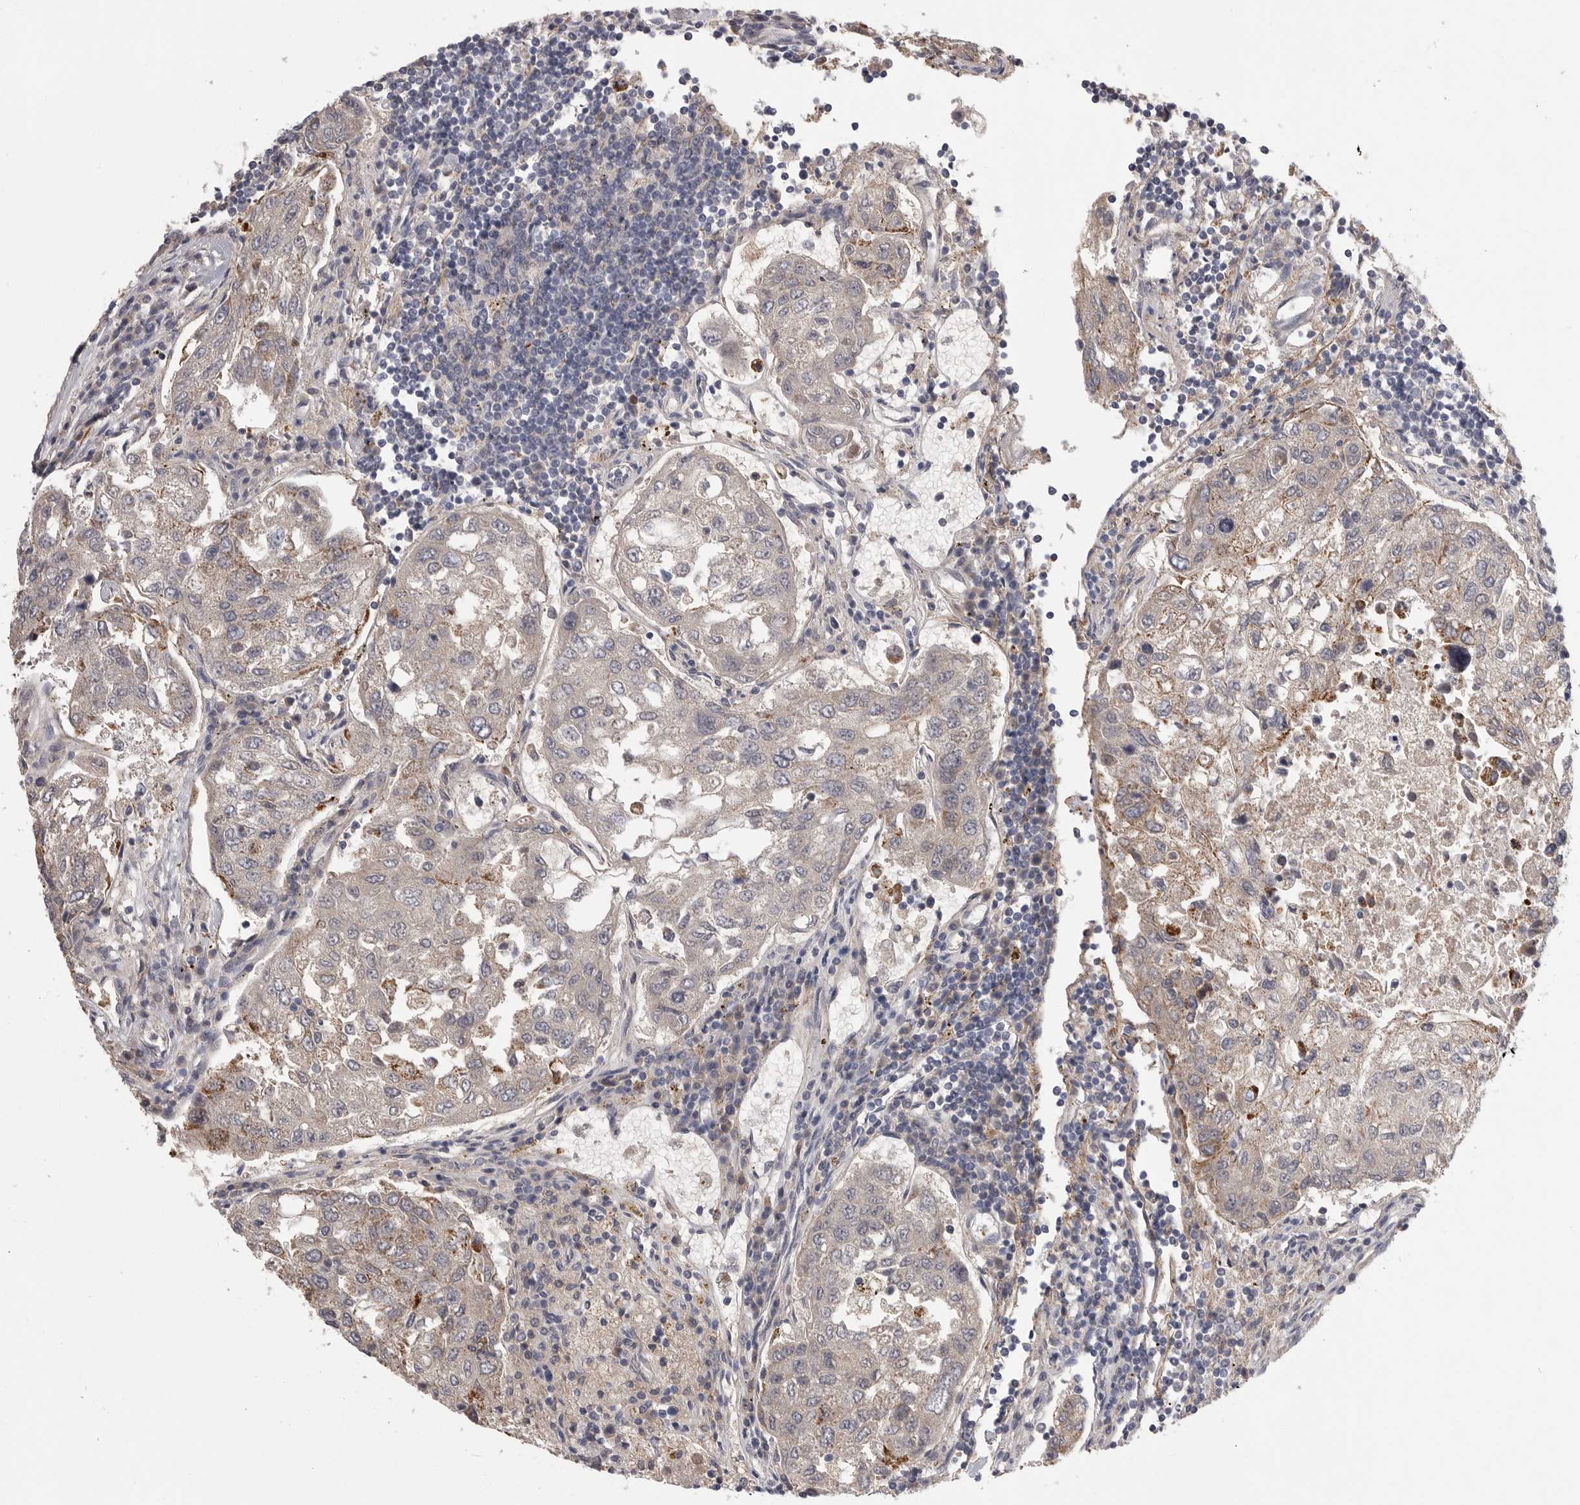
{"staining": {"intensity": "weak", "quantity": "<25%", "location": "cytoplasmic/membranous"}, "tissue": "urothelial cancer", "cell_type": "Tumor cells", "image_type": "cancer", "snomed": [{"axis": "morphology", "description": "Urothelial carcinoma, High grade"}, {"axis": "topography", "description": "Lymph node"}, {"axis": "topography", "description": "Urinary bladder"}], "caption": "Human urothelial cancer stained for a protein using immunohistochemistry reveals no positivity in tumor cells.", "gene": "SDC3", "patient": {"sex": "male", "age": 51}}